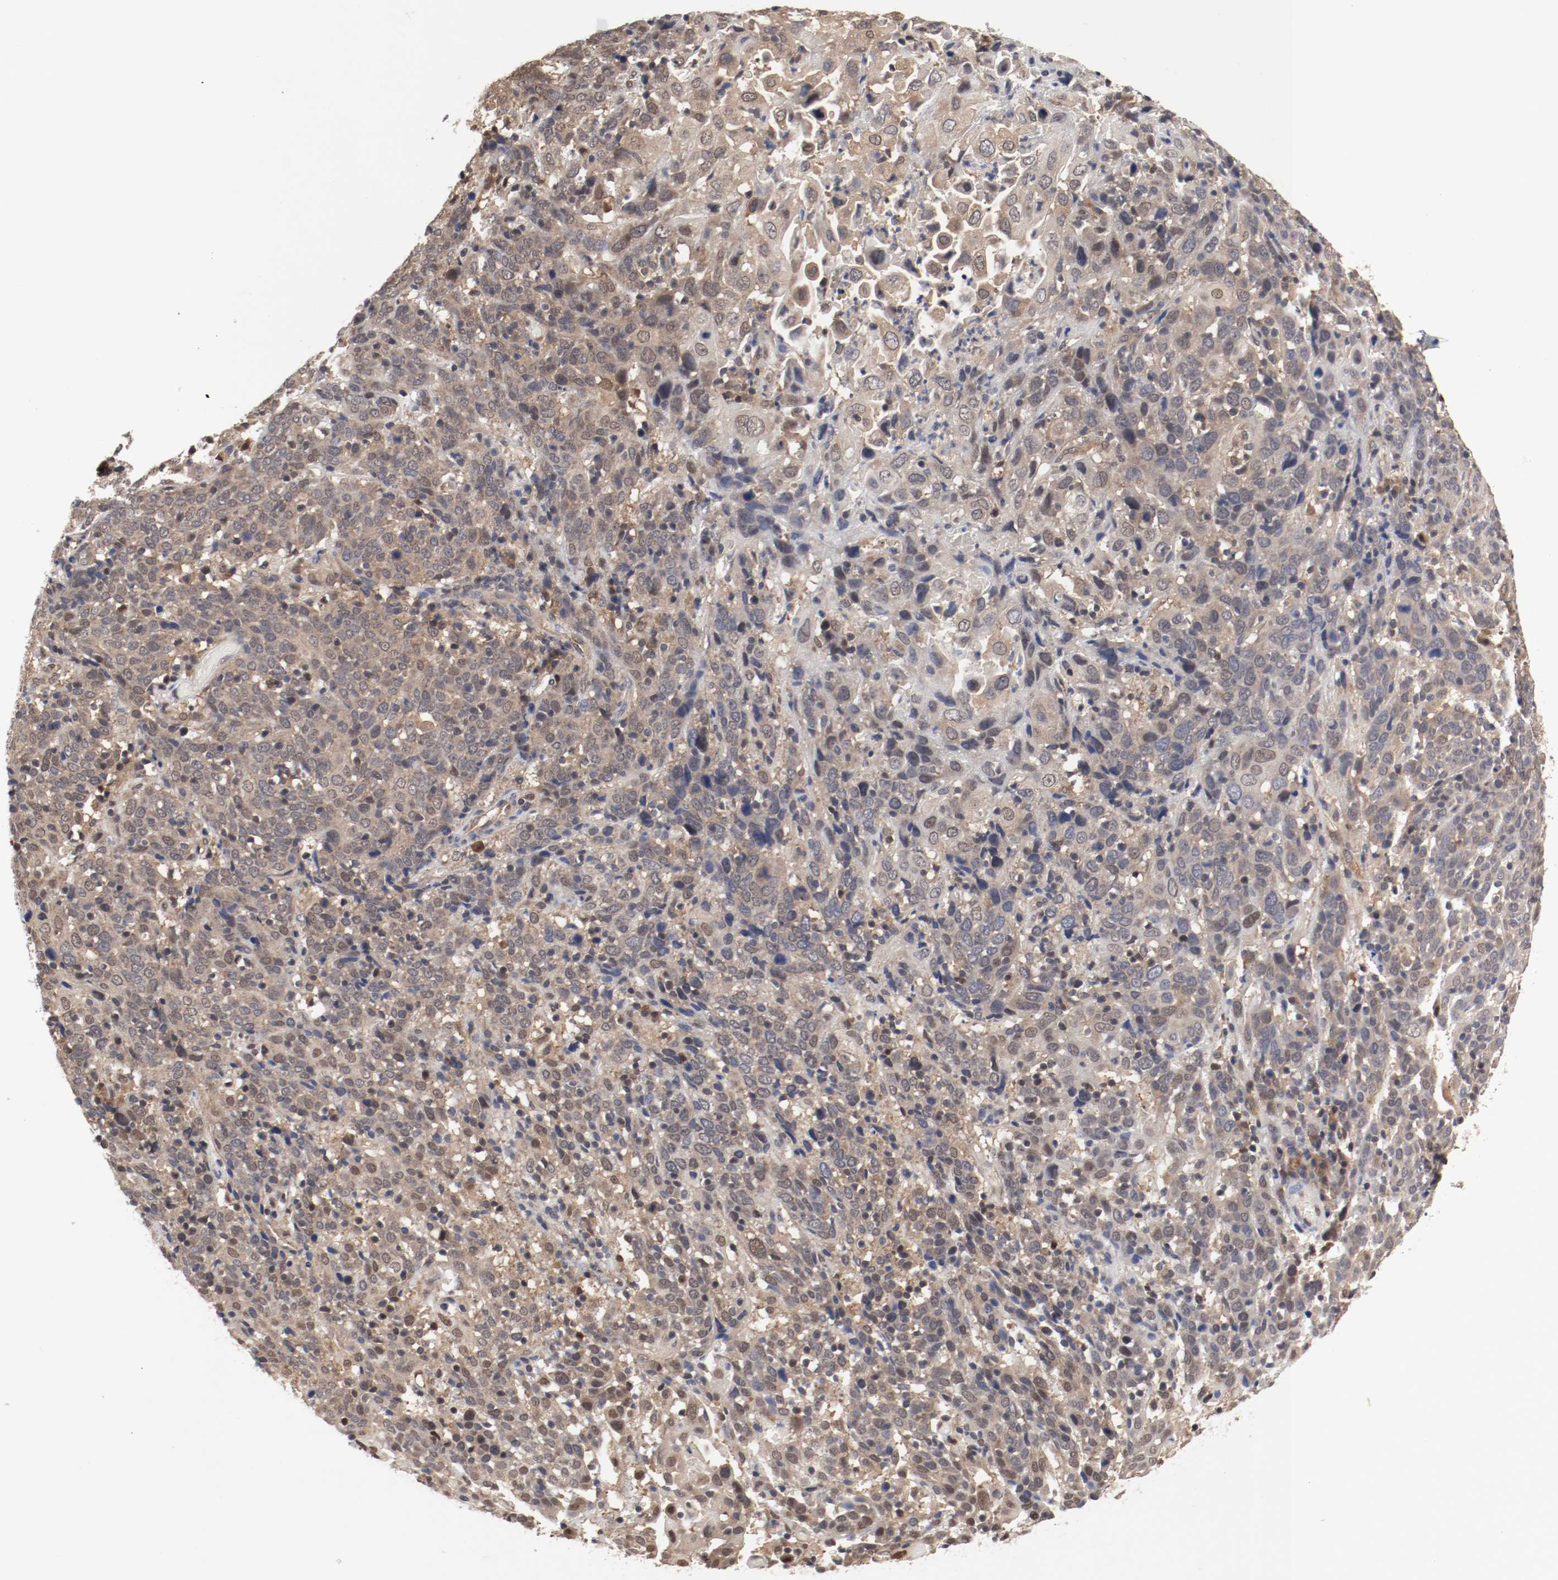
{"staining": {"intensity": "moderate", "quantity": ">75%", "location": "cytoplasmic/membranous,nuclear"}, "tissue": "cervical cancer", "cell_type": "Tumor cells", "image_type": "cancer", "snomed": [{"axis": "morphology", "description": "Normal tissue, NOS"}, {"axis": "morphology", "description": "Squamous cell carcinoma, NOS"}, {"axis": "topography", "description": "Cervix"}], "caption": "Cervical cancer stained for a protein (brown) reveals moderate cytoplasmic/membranous and nuclear positive expression in approximately >75% of tumor cells.", "gene": "AFG3L2", "patient": {"sex": "female", "age": 67}}